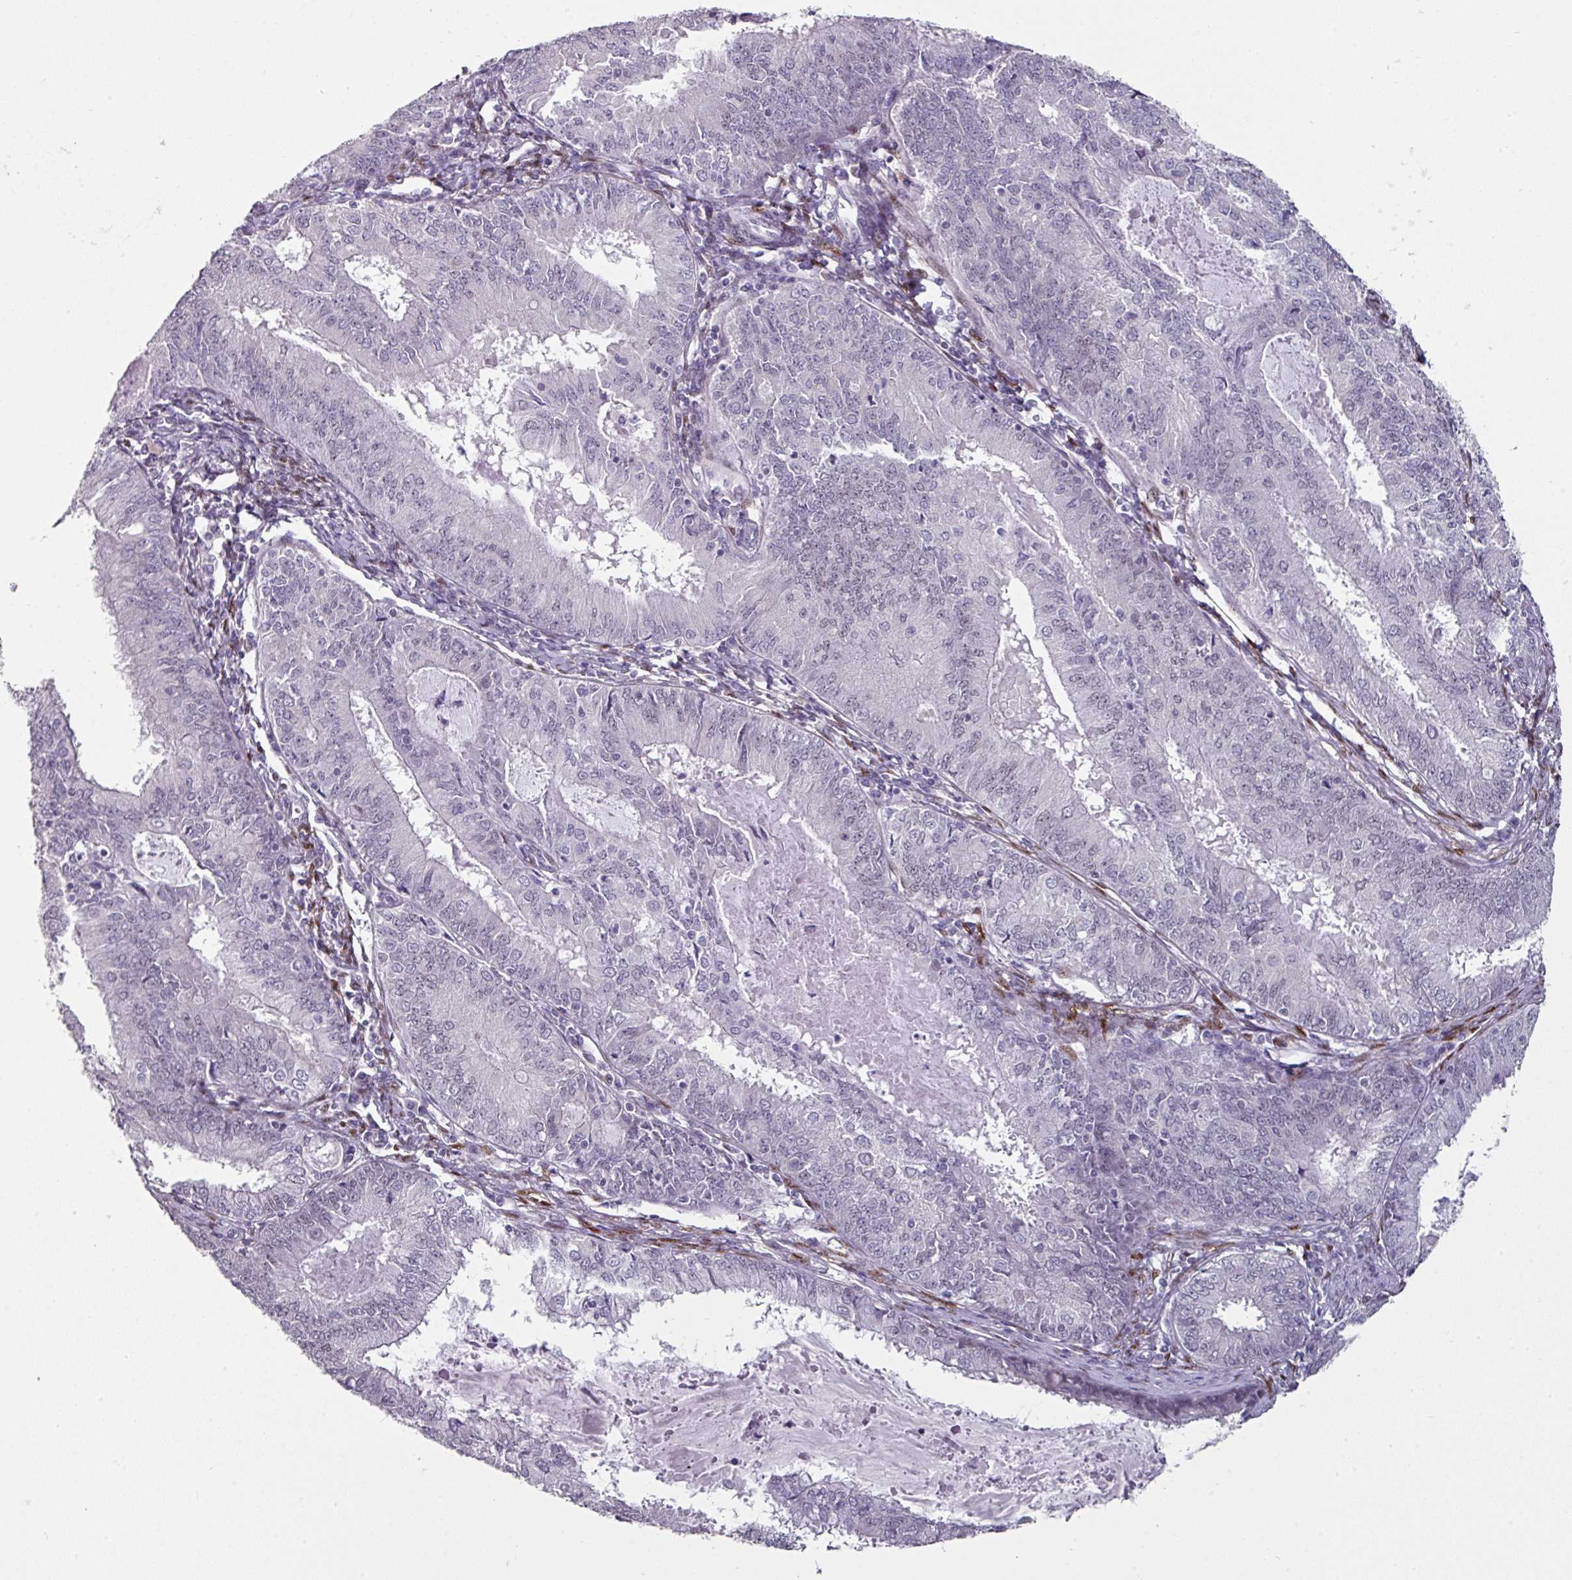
{"staining": {"intensity": "weak", "quantity": "<25%", "location": "nuclear"}, "tissue": "endometrial cancer", "cell_type": "Tumor cells", "image_type": "cancer", "snomed": [{"axis": "morphology", "description": "Adenocarcinoma, NOS"}, {"axis": "topography", "description": "Endometrium"}], "caption": "Tumor cells show no significant positivity in adenocarcinoma (endometrial).", "gene": "ELK1", "patient": {"sex": "female", "age": 57}}